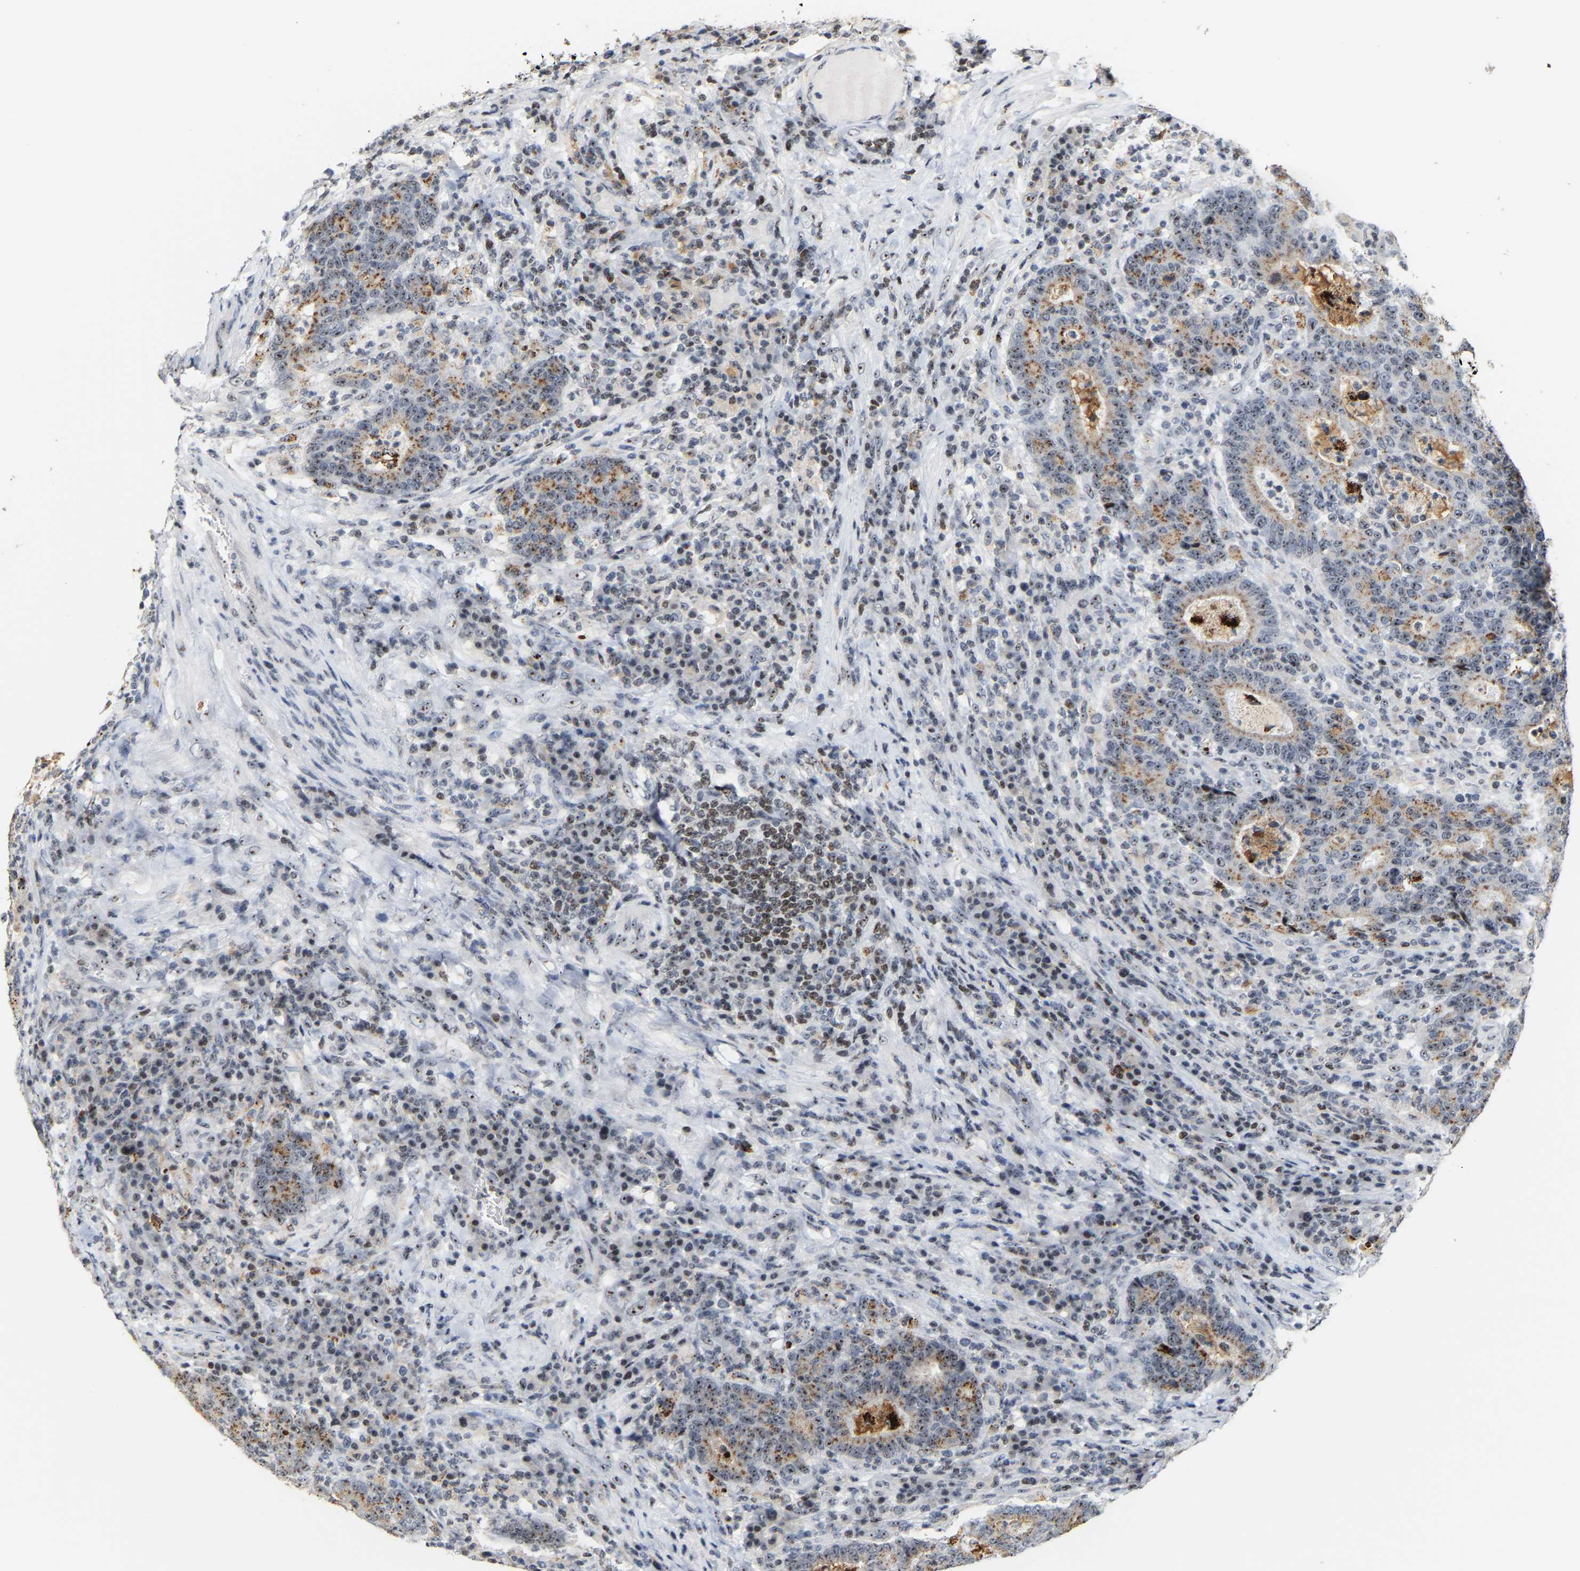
{"staining": {"intensity": "moderate", "quantity": ">75%", "location": "nuclear"}, "tissue": "colorectal cancer", "cell_type": "Tumor cells", "image_type": "cancer", "snomed": [{"axis": "morphology", "description": "Adenocarcinoma, NOS"}, {"axis": "topography", "description": "Colon"}], "caption": "A brown stain shows moderate nuclear expression of a protein in human adenocarcinoma (colorectal) tumor cells. (DAB = brown stain, brightfield microscopy at high magnification).", "gene": "NOP58", "patient": {"sex": "female", "age": 75}}